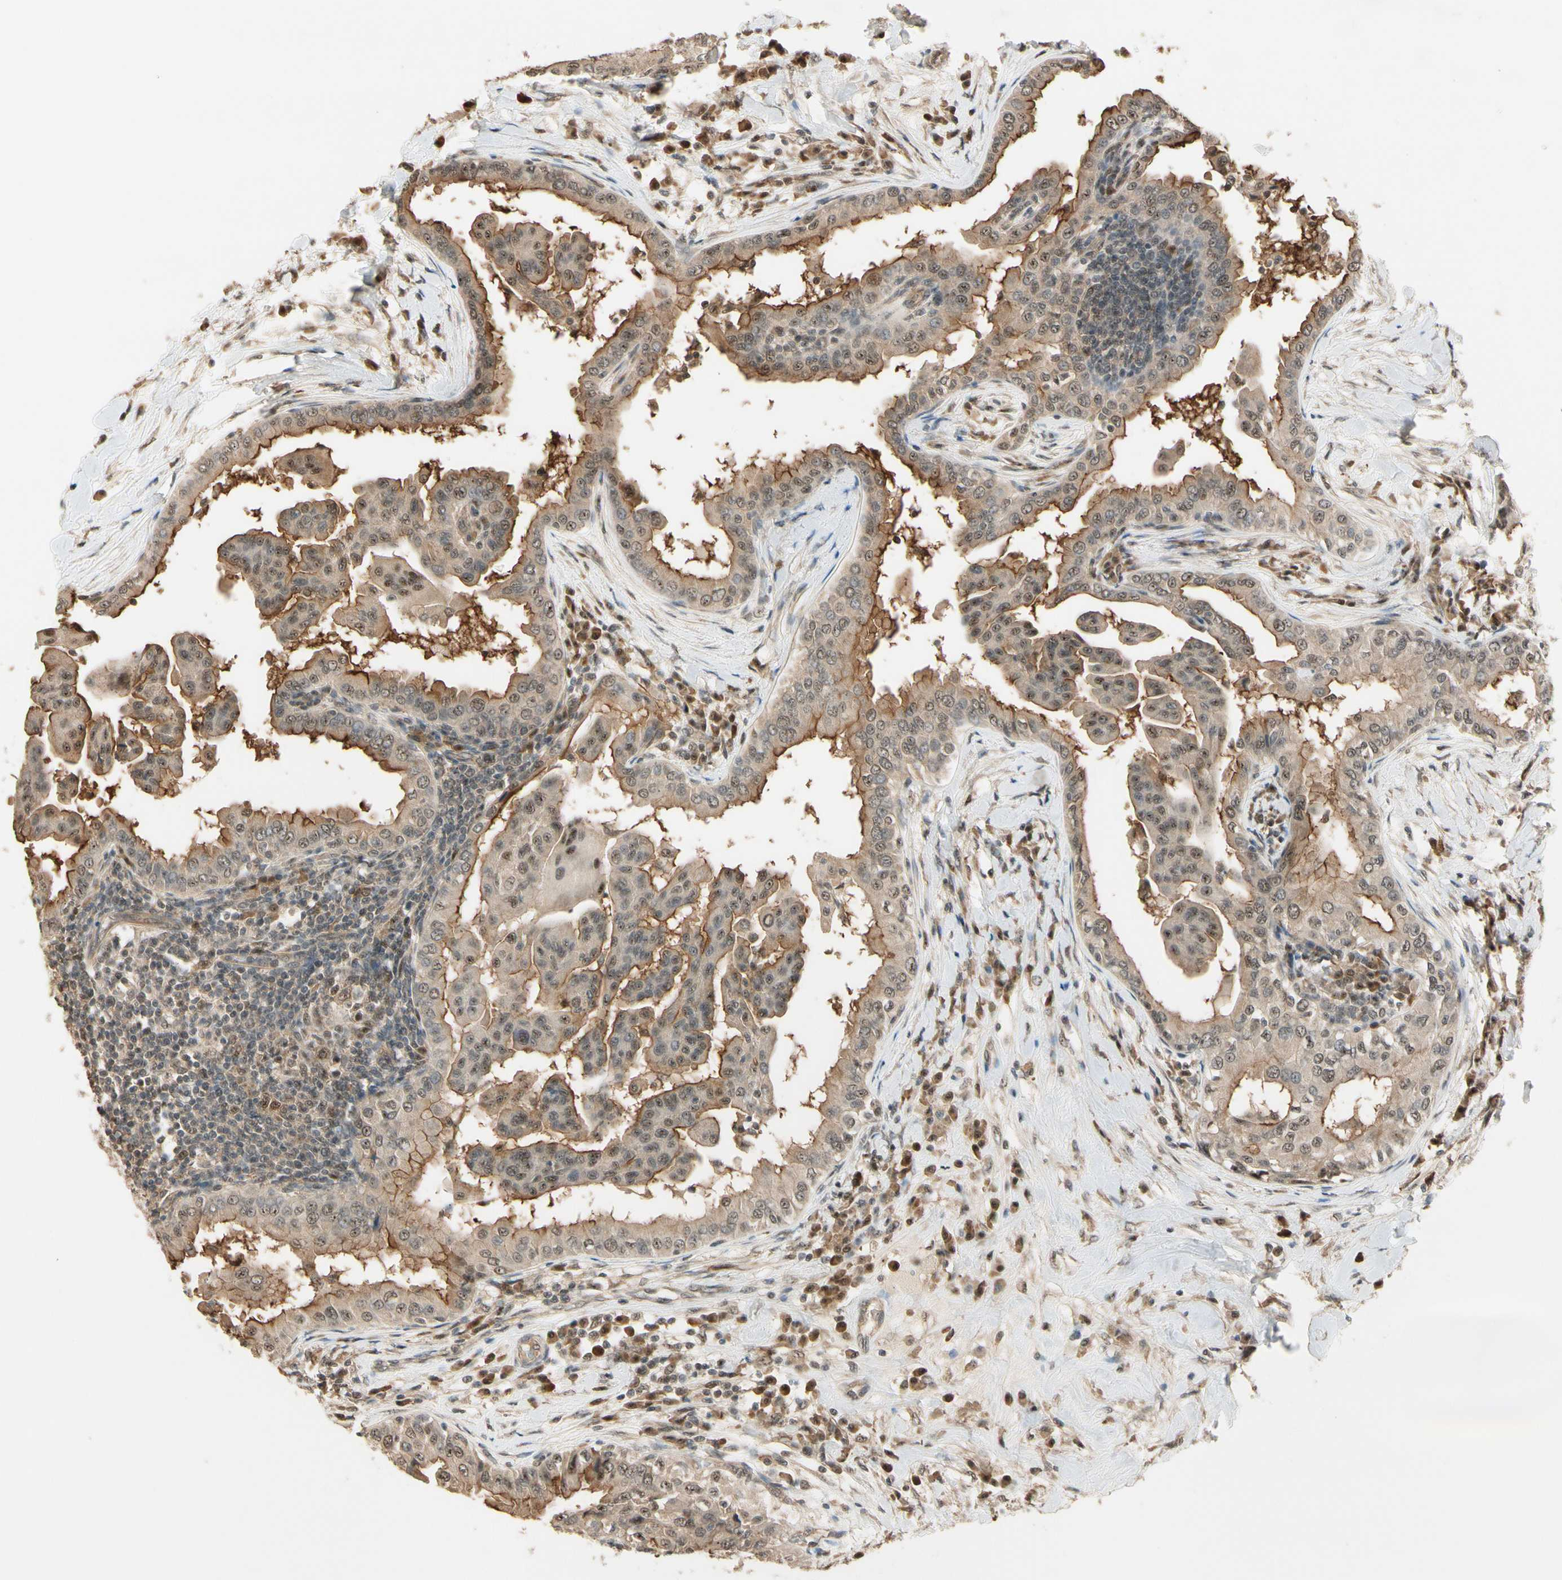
{"staining": {"intensity": "moderate", "quantity": ">75%", "location": "cytoplasmic/membranous,nuclear"}, "tissue": "thyroid cancer", "cell_type": "Tumor cells", "image_type": "cancer", "snomed": [{"axis": "morphology", "description": "Papillary adenocarcinoma, NOS"}, {"axis": "topography", "description": "Thyroid gland"}], "caption": "Protein staining reveals moderate cytoplasmic/membranous and nuclear expression in approximately >75% of tumor cells in thyroid cancer (papillary adenocarcinoma). Ihc stains the protein in brown and the nuclei are stained blue.", "gene": "MCPH1", "patient": {"sex": "male", "age": 33}}